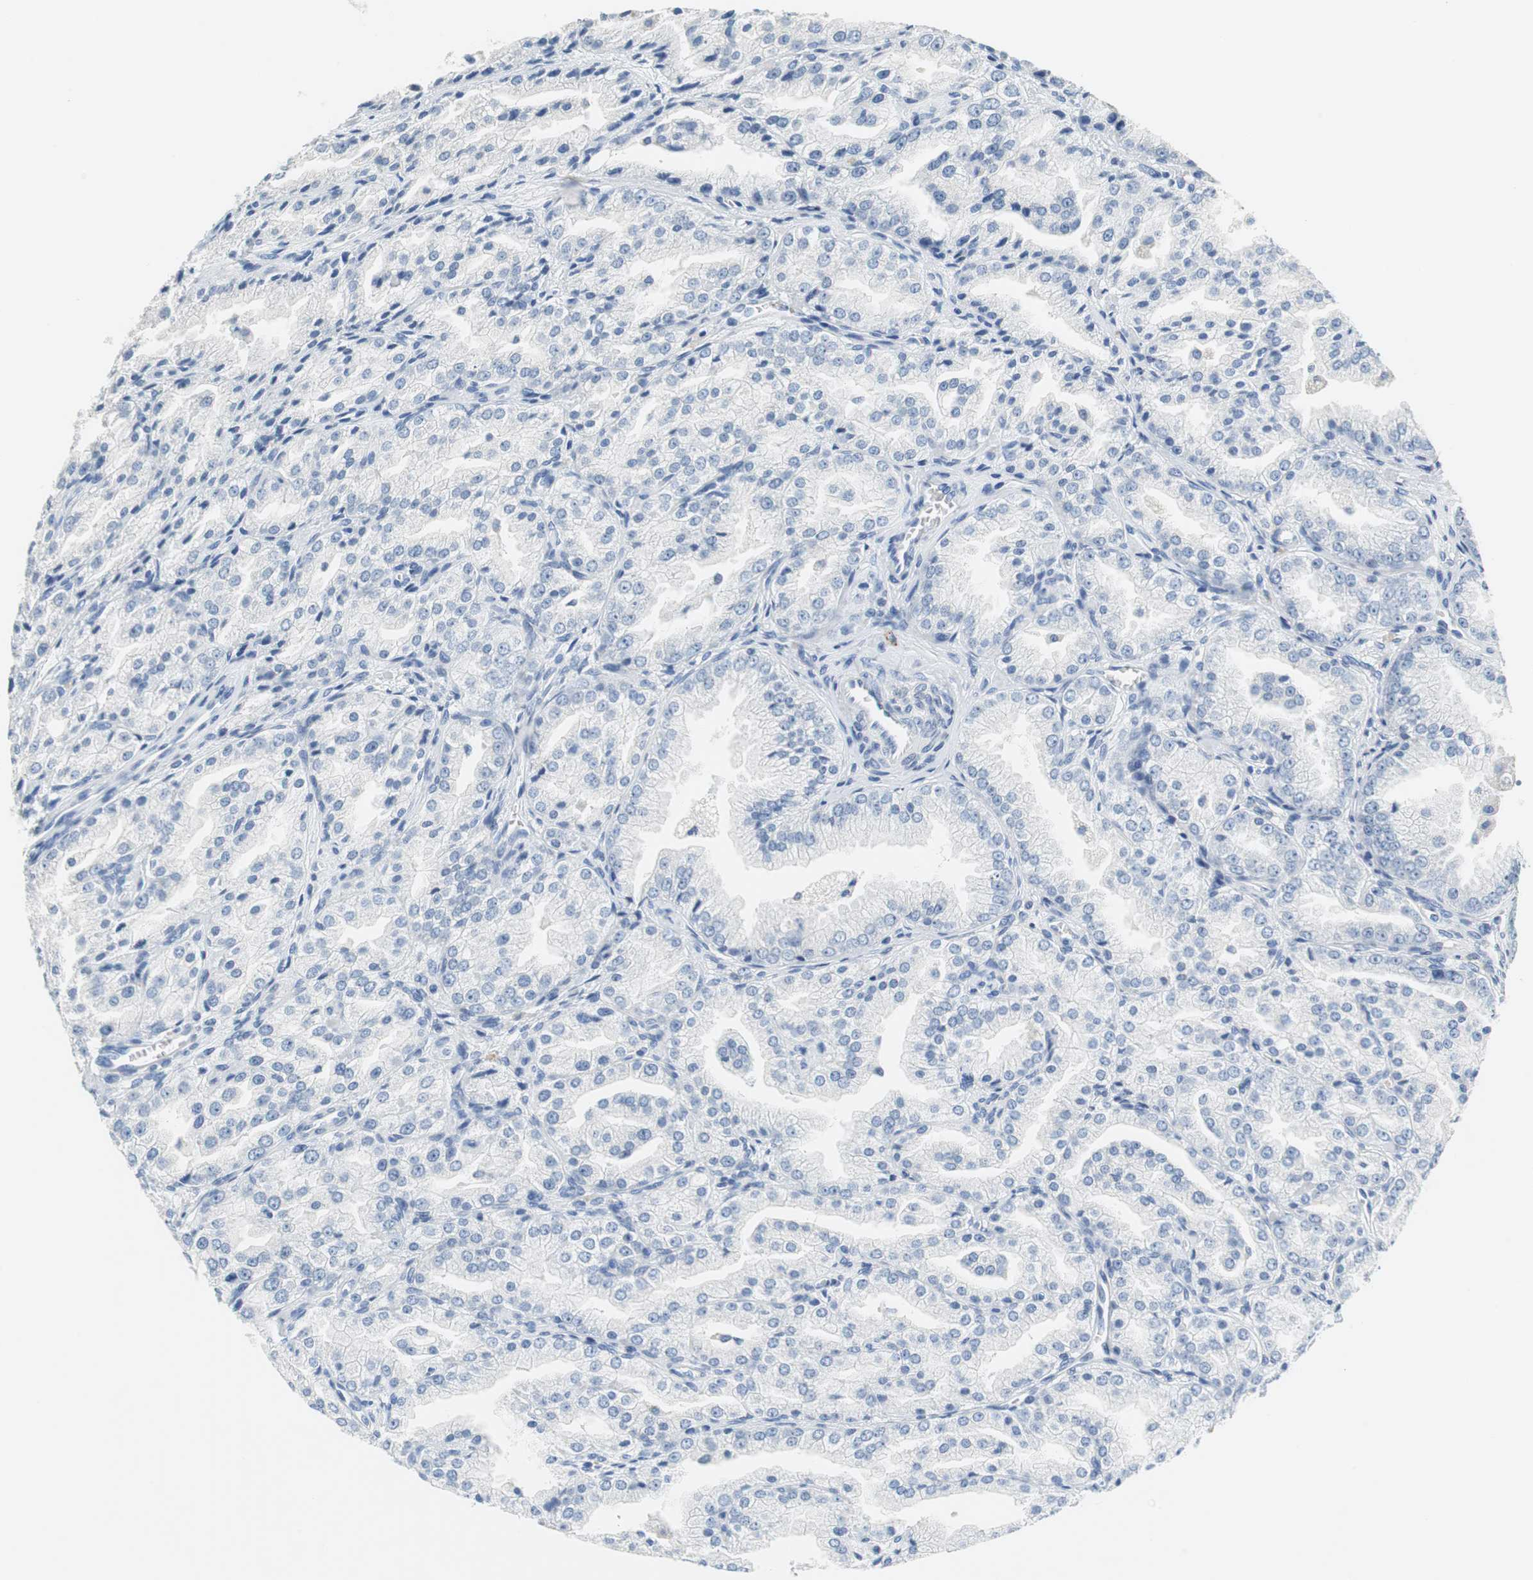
{"staining": {"intensity": "negative", "quantity": "none", "location": "none"}, "tissue": "prostate cancer", "cell_type": "Tumor cells", "image_type": "cancer", "snomed": [{"axis": "morphology", "description": "Adenocarcinoma, High grade"}, {"axis": "topography", "description": "Prostate"}], "caption": "Tumor cells show no significant staining in adenocarcinoma (high-grade) (prostate). The staining was performed using DAB to visualize the protein expression in brown, while the nuclei were stained in blue with hematoxylin (Magnification: 20x).", "gene": "GLCCI1", "patient": {"sex": "male", "age": 61}}